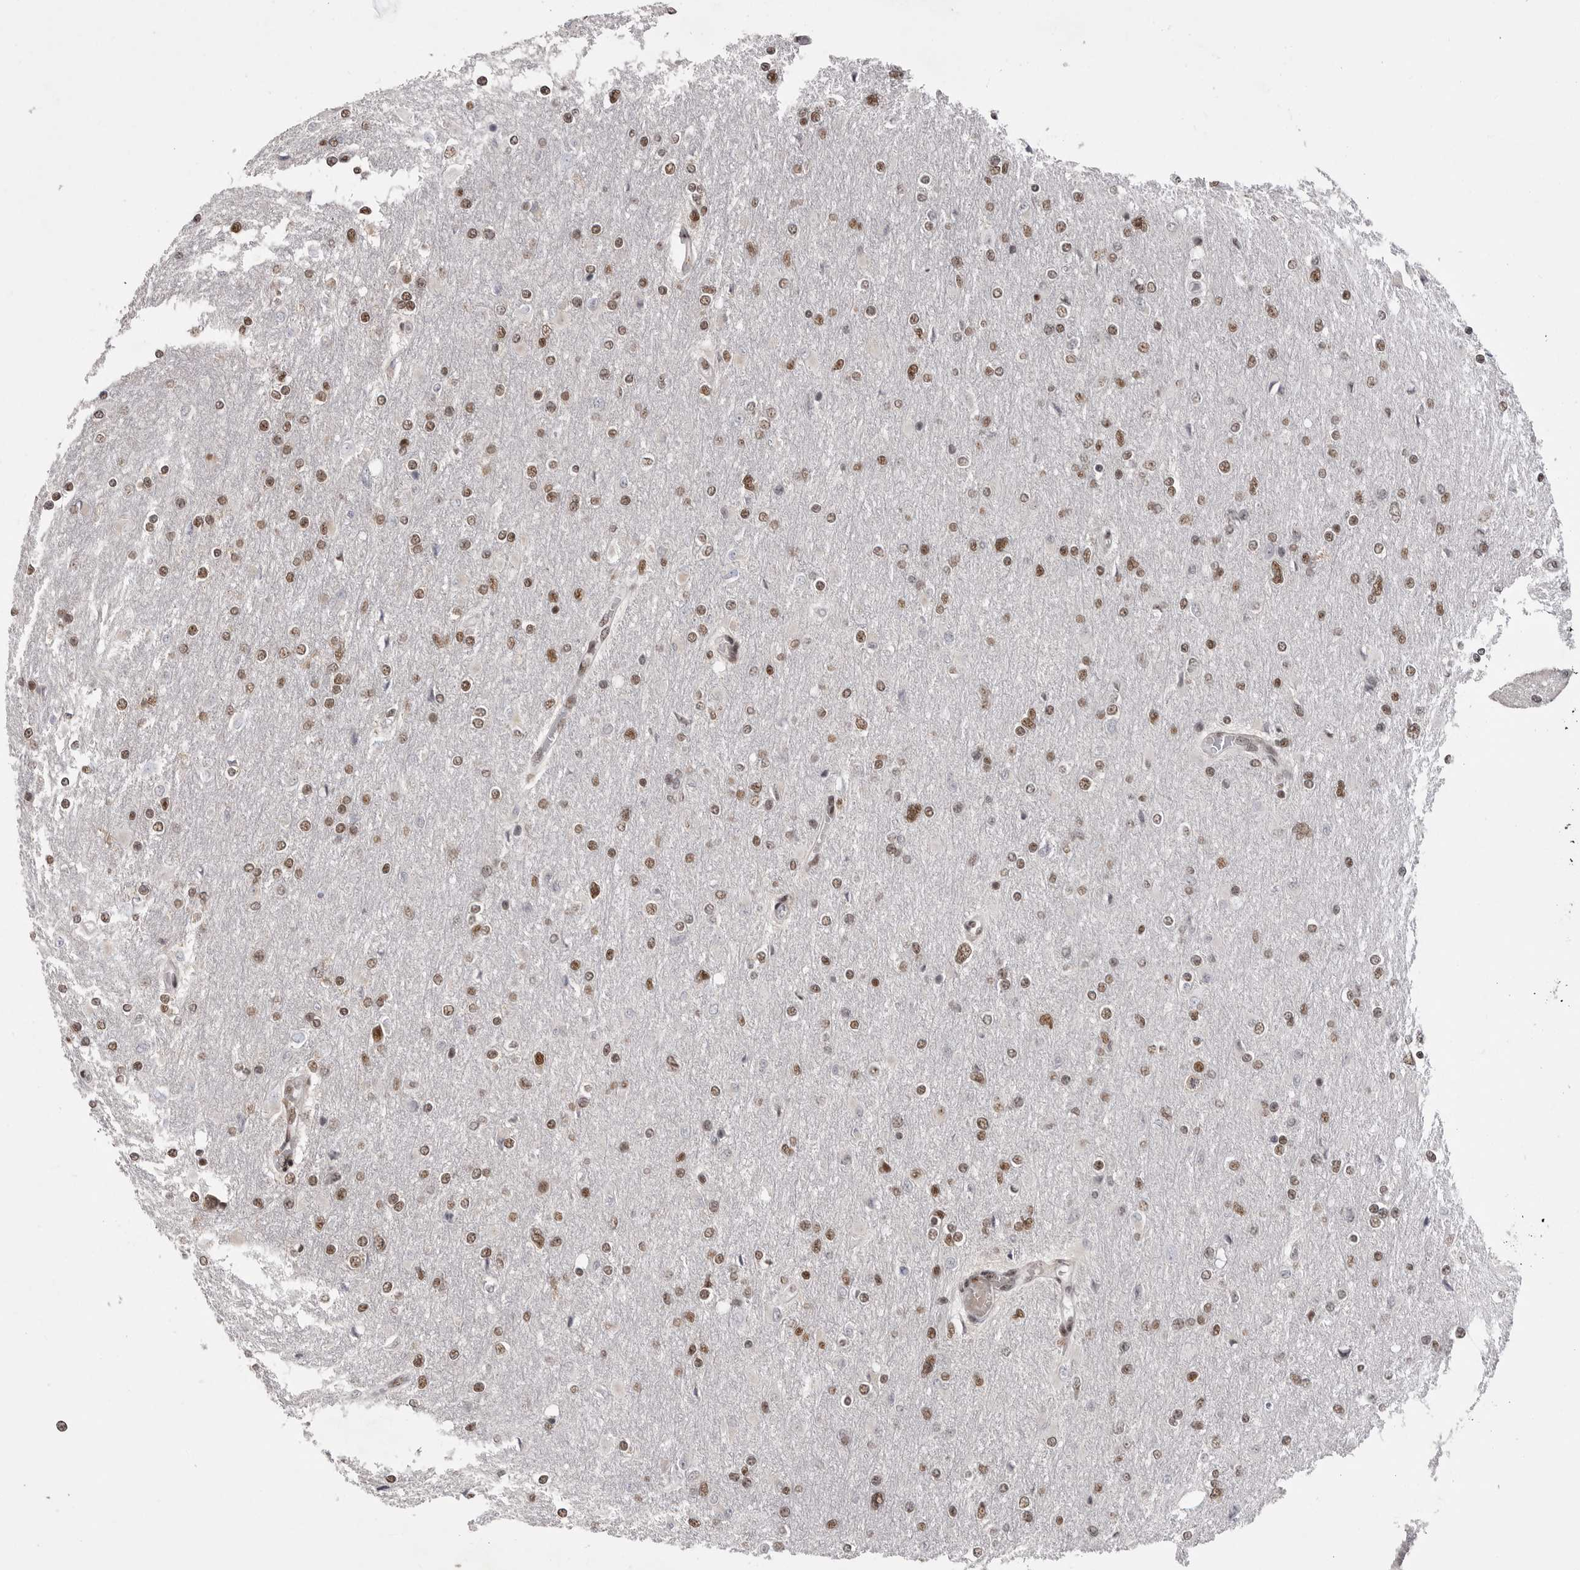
{"staining": {"intensity": "moderate", "quantity": ">75%", "location": "nuclear"}, "tissue": "glioma", "cell_type": "Tumor cells", "image_type": "cancer", "snomed": [{"axis": "morphology", "description": "Glioma, malignant, High grade"}, {"axis": "topography", "description": "Cerebral cortex"}], "caption": "Brown immunohistochemical staining in malignant glioma (high-grade) reveals moderate nuclear expression in approximately >75% of tumor cells. (Brightfield microscopy of DAB IHC at high magnification).", "gene": "PPP1R8", "patient": {"sex": "female", "age": 36}}